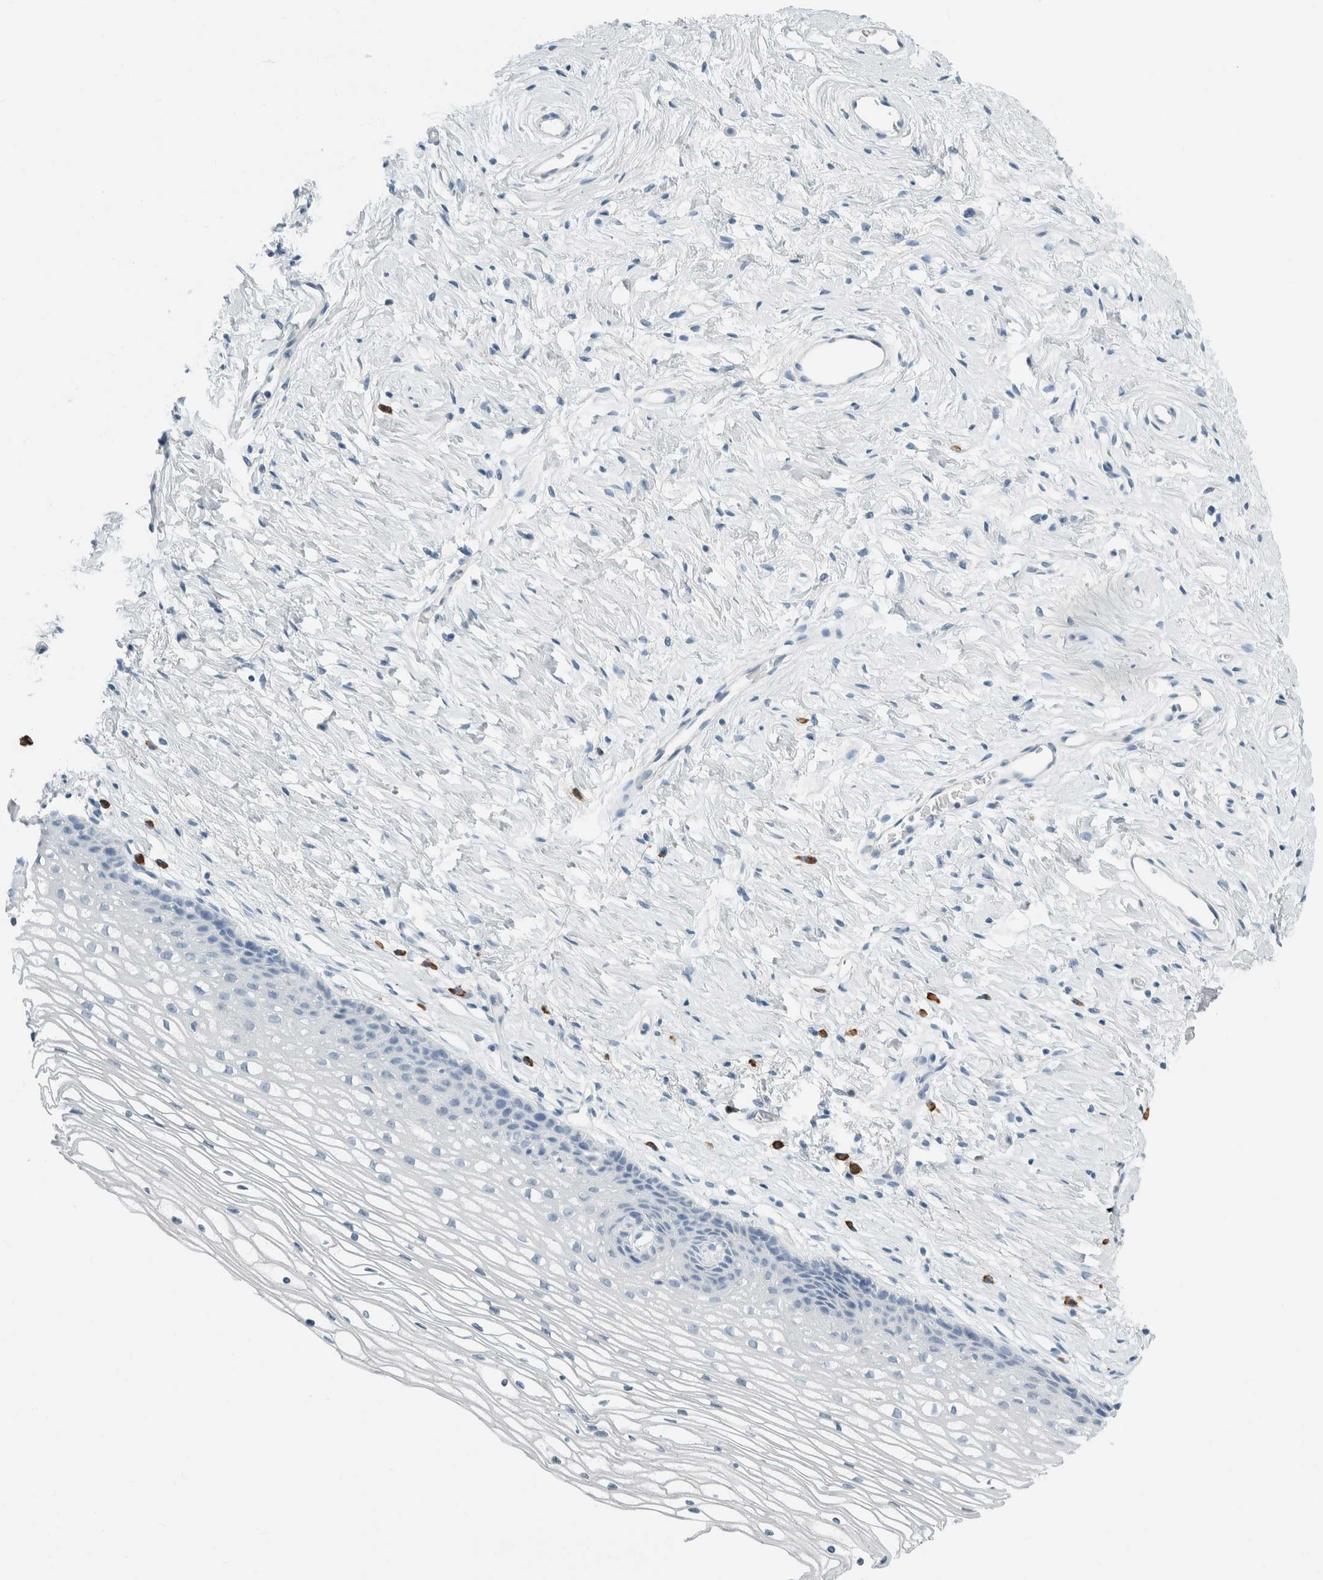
{"staining": {"intensity": "negative", "quantity": "none", "location": "none"}, "tissue": "cervix", "cell_type": "Glandular cells", "image_type": "normal", "snomed": [{"axis": "morphology", "description": "Normal tissue, NOS"}, {"axis": "topography", "description": "Cervix"}], "caption": "A histopathology image of cervix stained for a protein shows no brown staining in glandular cells.", "gene": "ARHGAP27", "patient": {"sex": "female", "age": 77}}